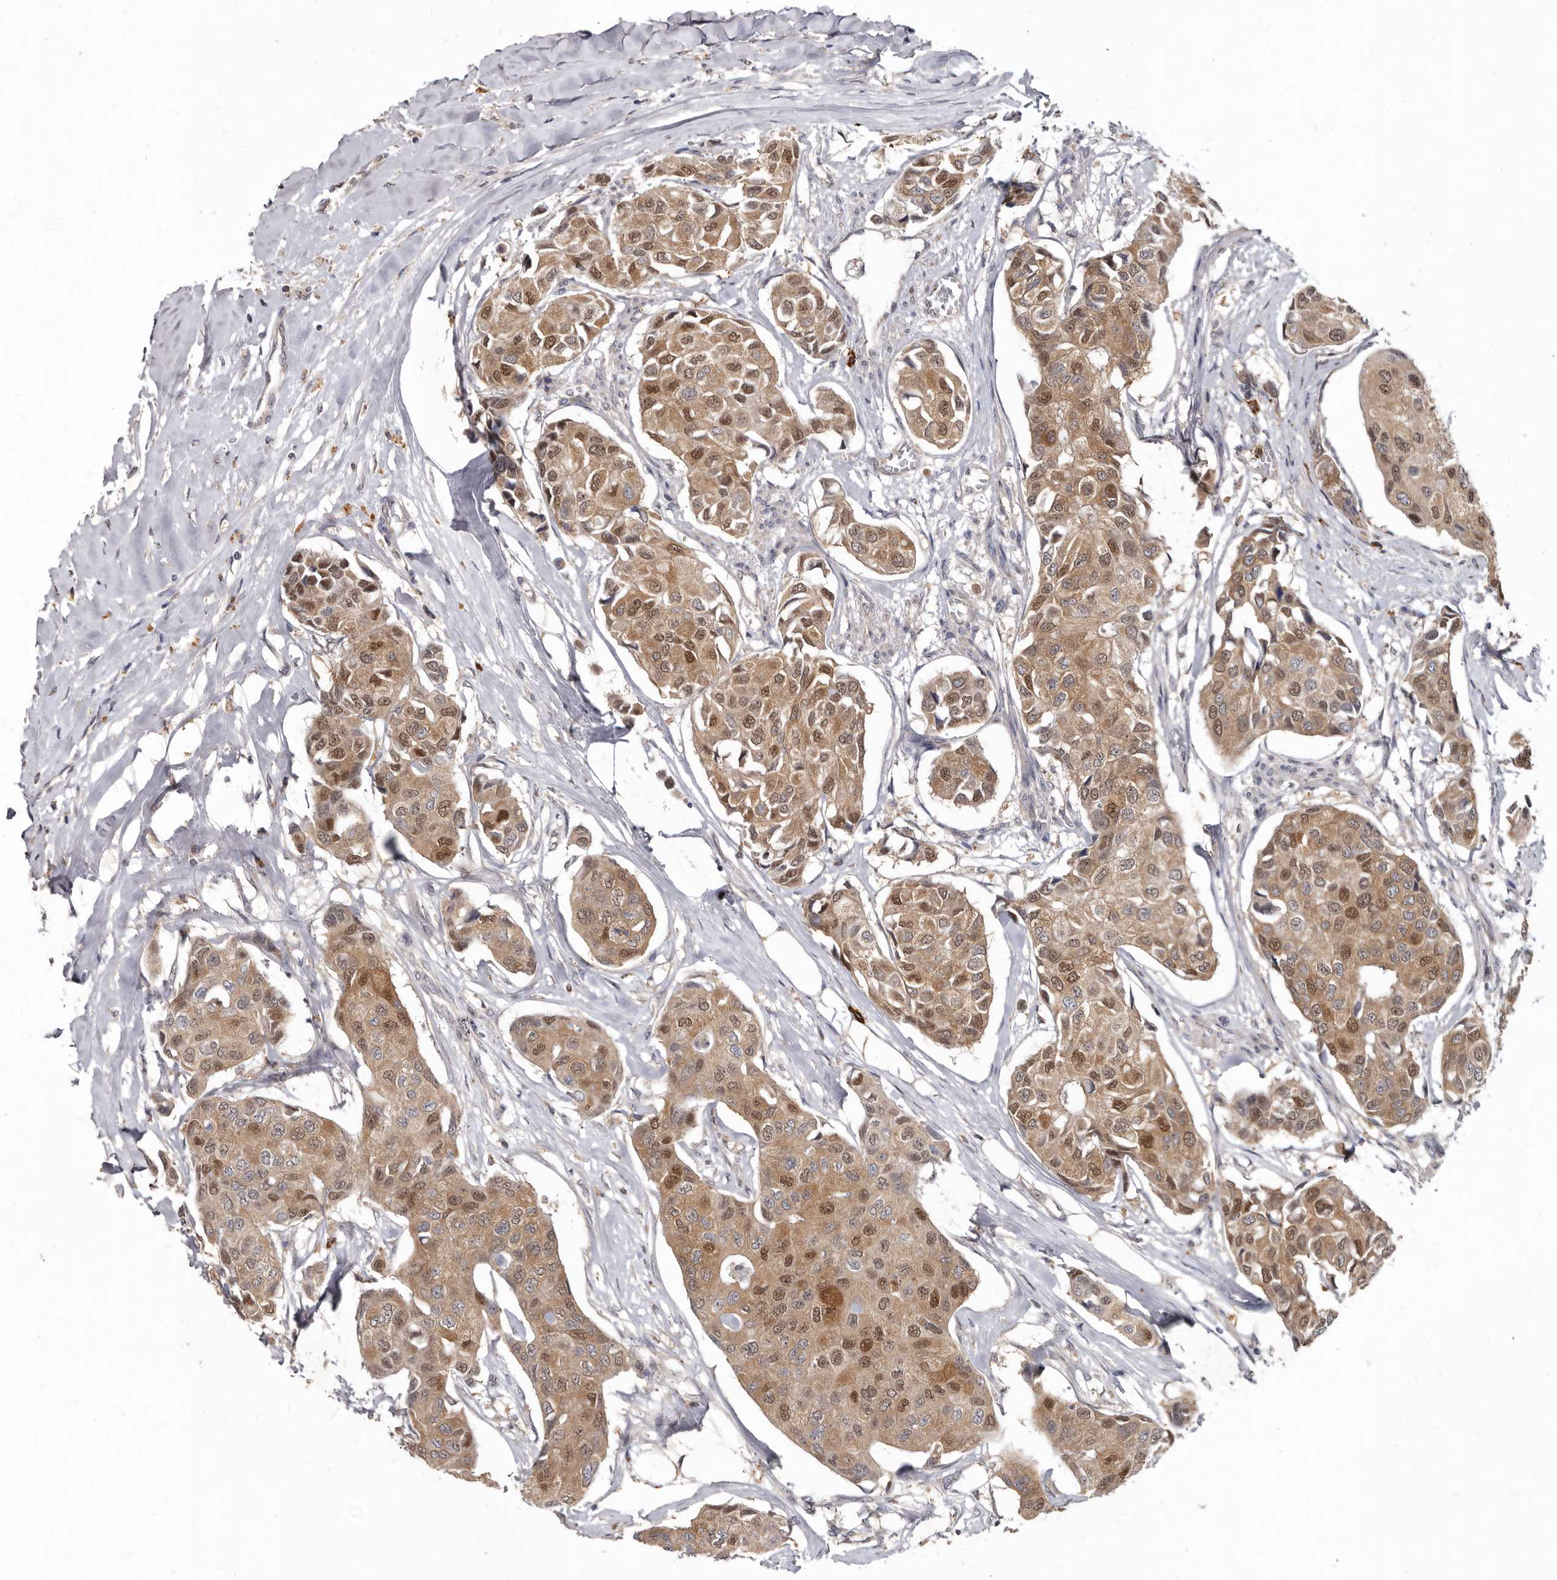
{"staining": {"intensity": "moderate", "quantity": ">75%", "location": "cytoplasmic/membranous,nuclear"}, "tissue": "breast cancer", "cell_type": "Tumor cells", "image_type": "cancer", "snomed": [{"axis": "morphology", "description": "Duct carcinoma"}, {"axis": "topography", "description": "Breast"}], "caption": "DAB immunohistochemical staining of human breast cancer reveals moderate cytoplasmic/membranous and nuclear protein positivity in approximately >75% of tumor cells.", "gene": "ACLY", "patient": {"sex": "female", "age": 80}}